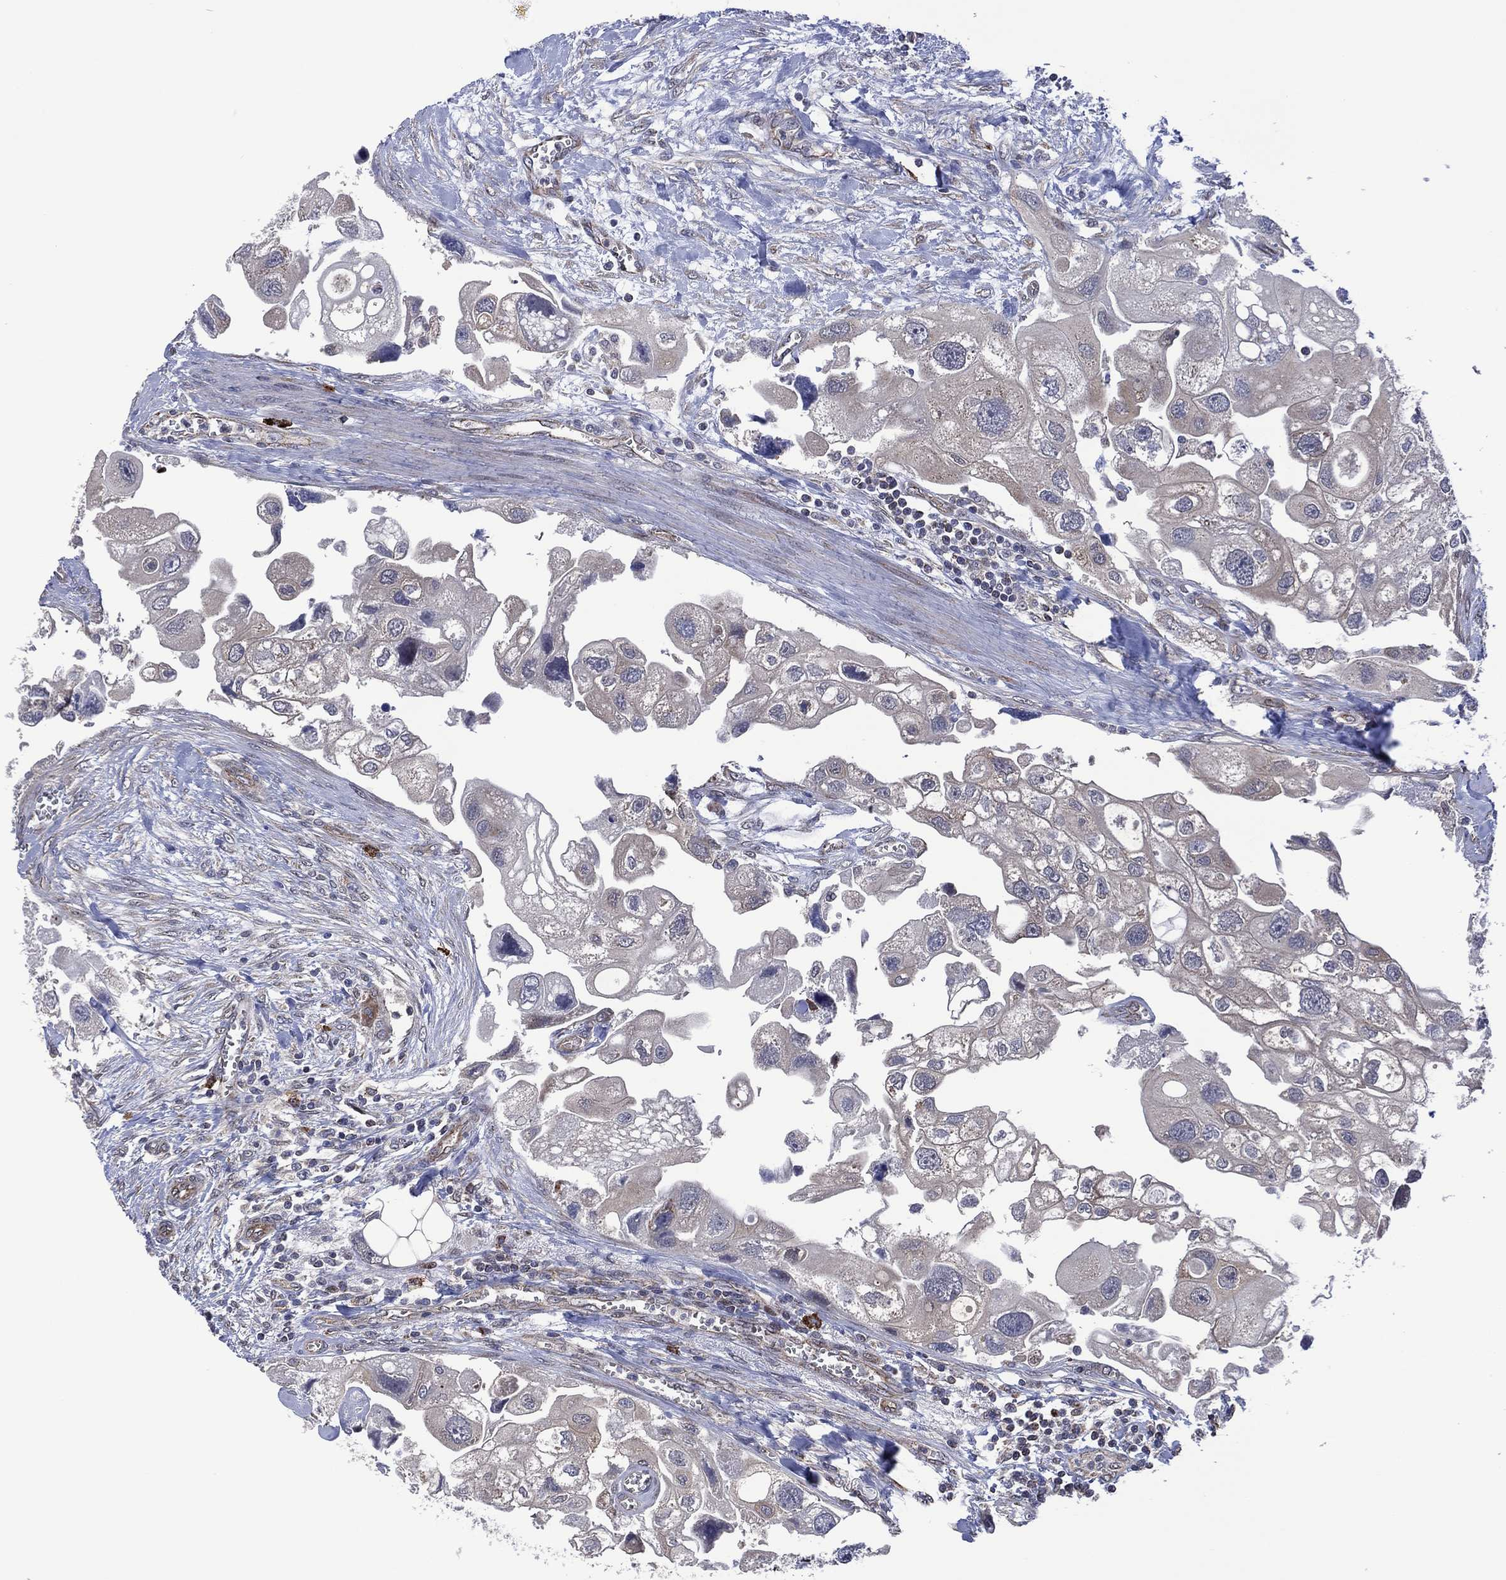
{"staining": {"intensity": "negative", "quantity": "none", "location": "none"}, "tissue": "urothelial cancer", "cell_type": "Tumor cells", "image_type": "cancer", "snomed": [{"axis": "morphology", "description": "Urothelial carcinoma, High grade"}, {"axis": "topography", "description": "Urinary bladder"}], "caption": "Immunohistochemistry micrograph of neoplastic tissue: human urothelial carcinoma (high-grade) stained with DAB reveals no significant protein staining in tumor cells.", "gene": "HTD2", "patient": {"sex": "male", "age": 59}}